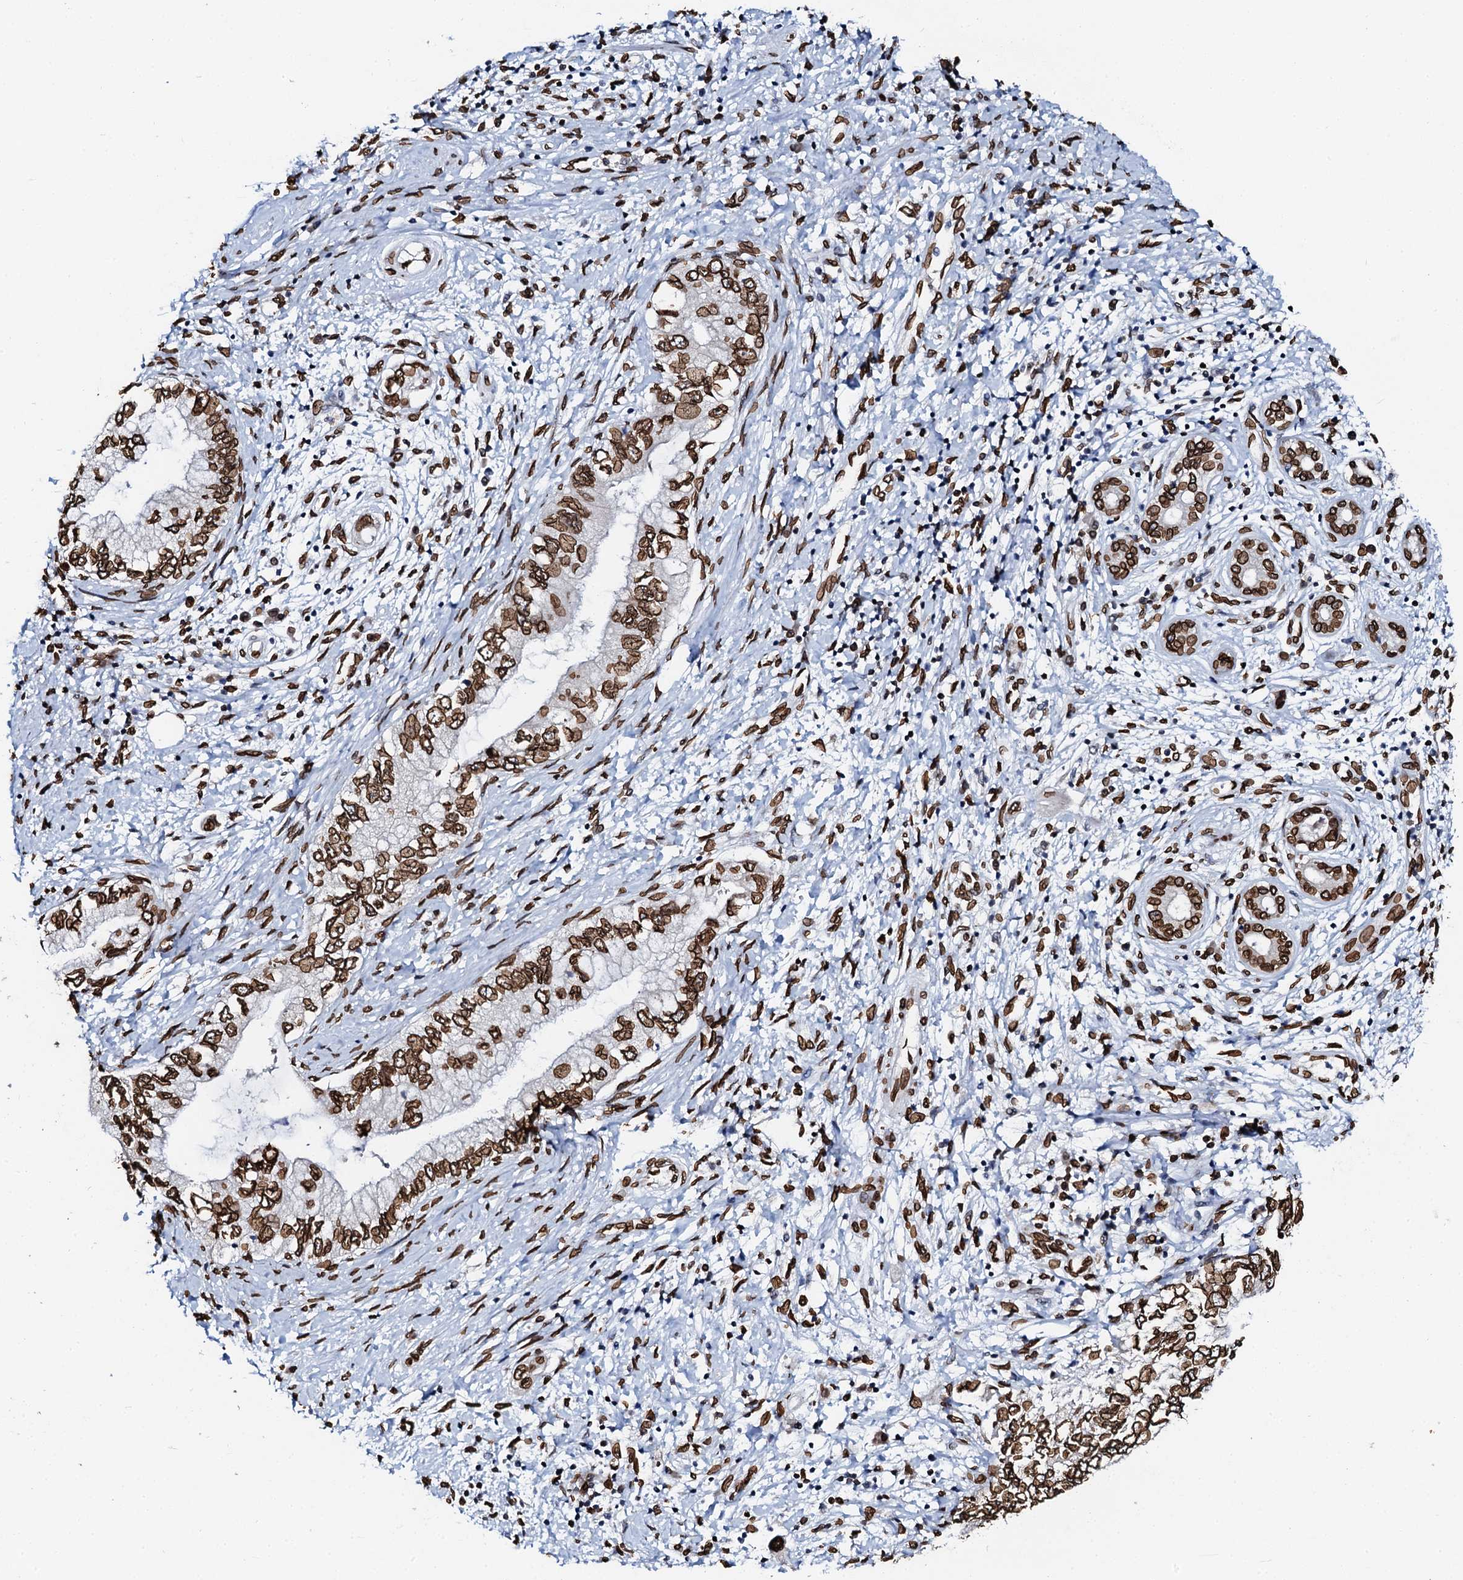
{"staining": {"intensity": "strong", "quantity": ">75%", "location": "nuclear"}, "tissue": "pancreatic cancer", "cell_type": "Tumor cells", "image_type": "cancer", "snomed": [{"axis": "morphology", "description": "Adenocarcinoma, NOS"}, {"axis": "topography", "description": "Pancreas"}], "caption": "IHC histopathology image of neoplastic tissue: pancreatic cancer stained using immunohistochemistry (IHC) demonstrates high levels of strong protein expression localized specifically in the nuclear of tumor cells, appearing as a nuclear brown color.", "gene": "KATNAL2", "patient": {"sex": "female", "age": 73}}